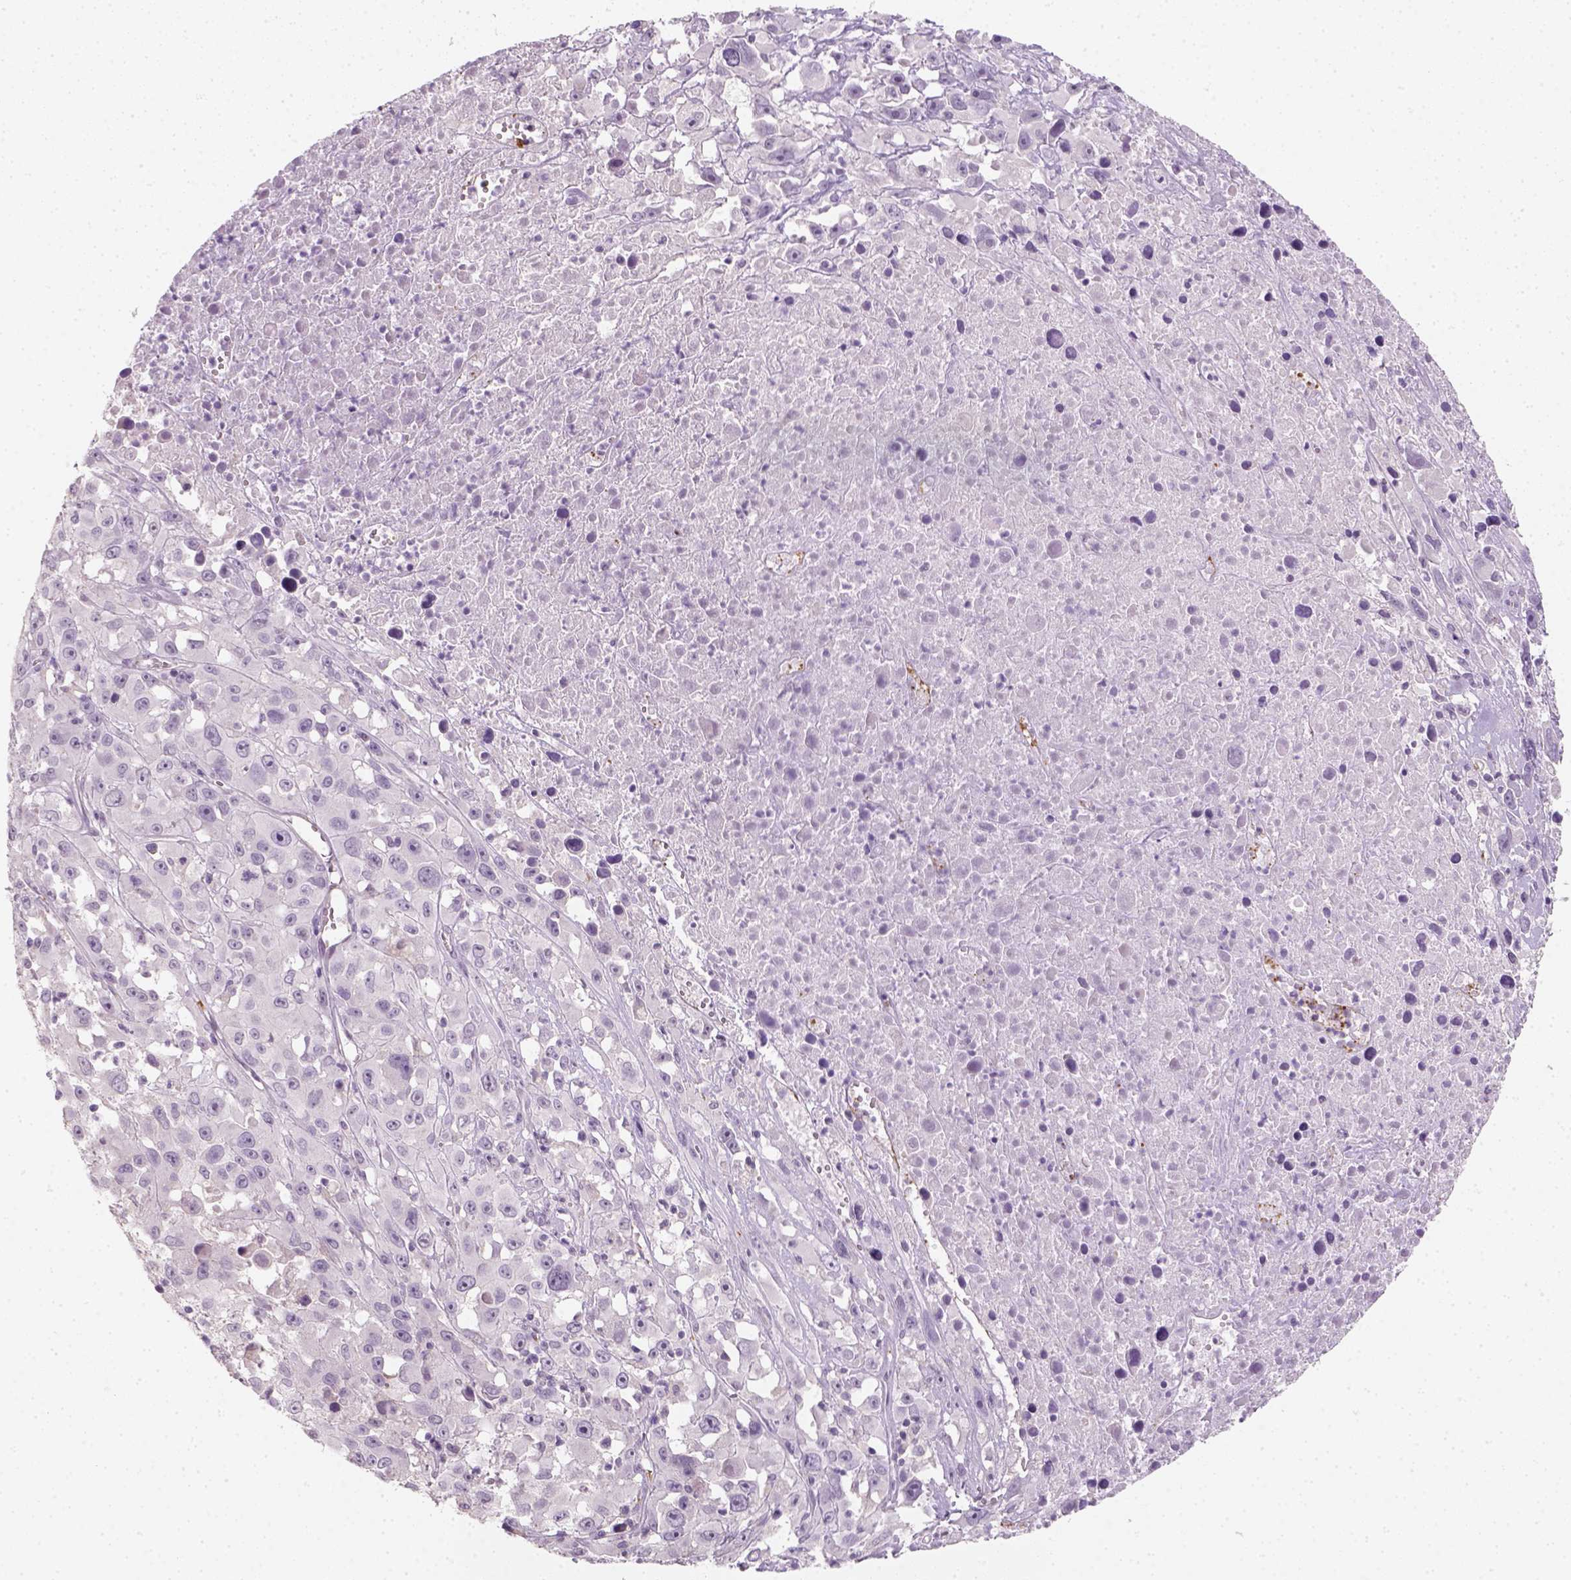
{"staining": {"intensity": "negative", "quantity": "none", "location": "none"}, "tissue": "melanoma", "cell_type": "Tumor cells", "image_type": "cancer", "snomed": [{"axis": "morphology", "description": "Malignant melanoma, Metastatic site"}, {"axis": "topography", "description": "Soft tissue"}], "caption": "There is no significant positivity in tumor cells of melanoma.", "gene": "FAM163B", "patient": {"sex": "male", "age": 50}}